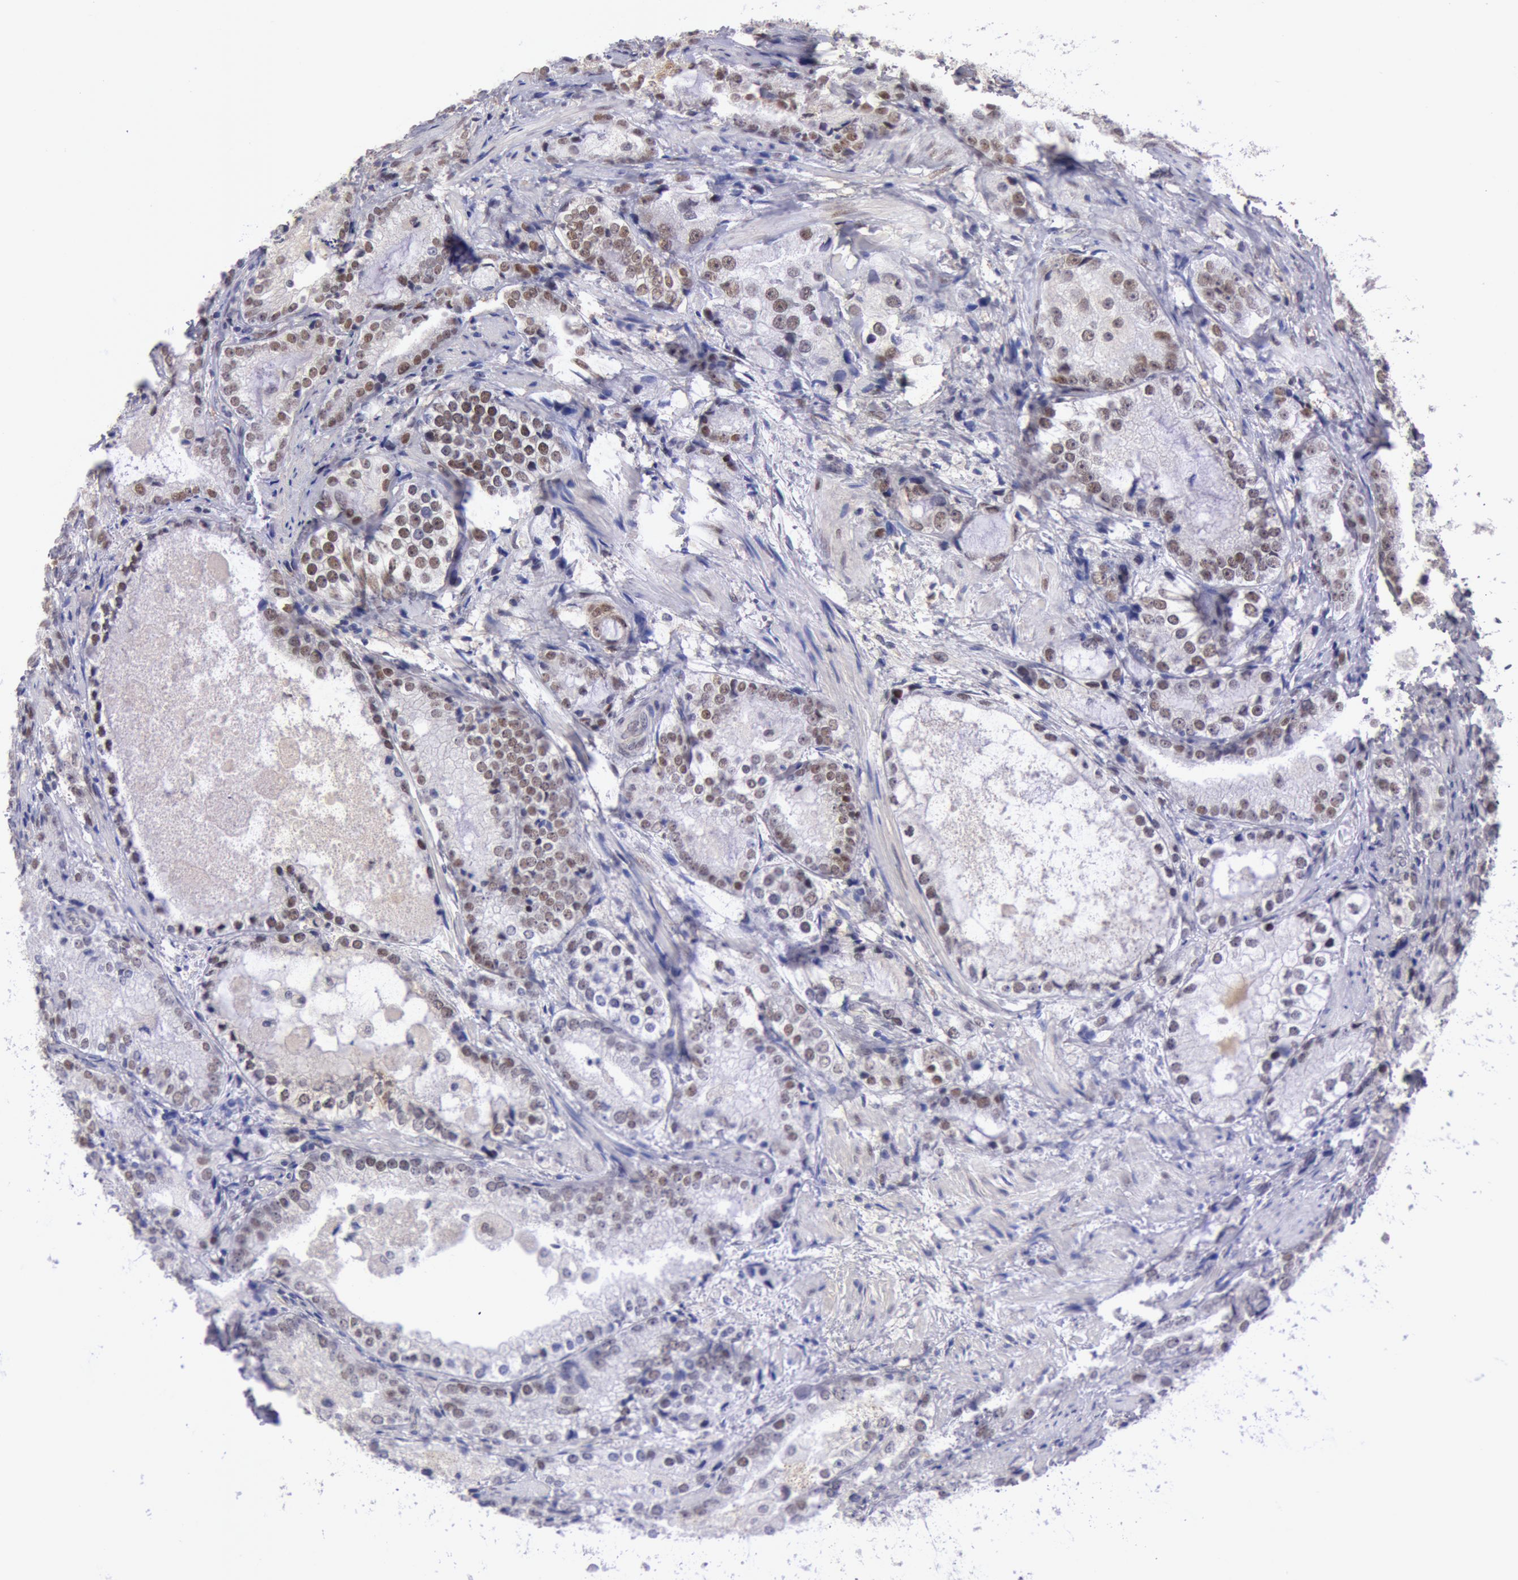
{"staining": {"intensity": "weak", "quantity": ">75%", "location": "nuclear"}, "tissue": "prostate cancer", "cell_type": "Tumor cells", "image_type": "cancer", "snomed": [{"axis": "morphology", "description": "Adenocarcinoma, High grade"}, {"axis": "topography", "description": "Prostate"}], "caption": "Approximately >75% of tumor cells in prostate cancer (high-grade adenocarcinoma) exhibit weak nuclear protein positivity as visualized by brown immunohistochemical staining.", "gene": "CDKN2B", "patient": {"sex": "male", "age": 63}}